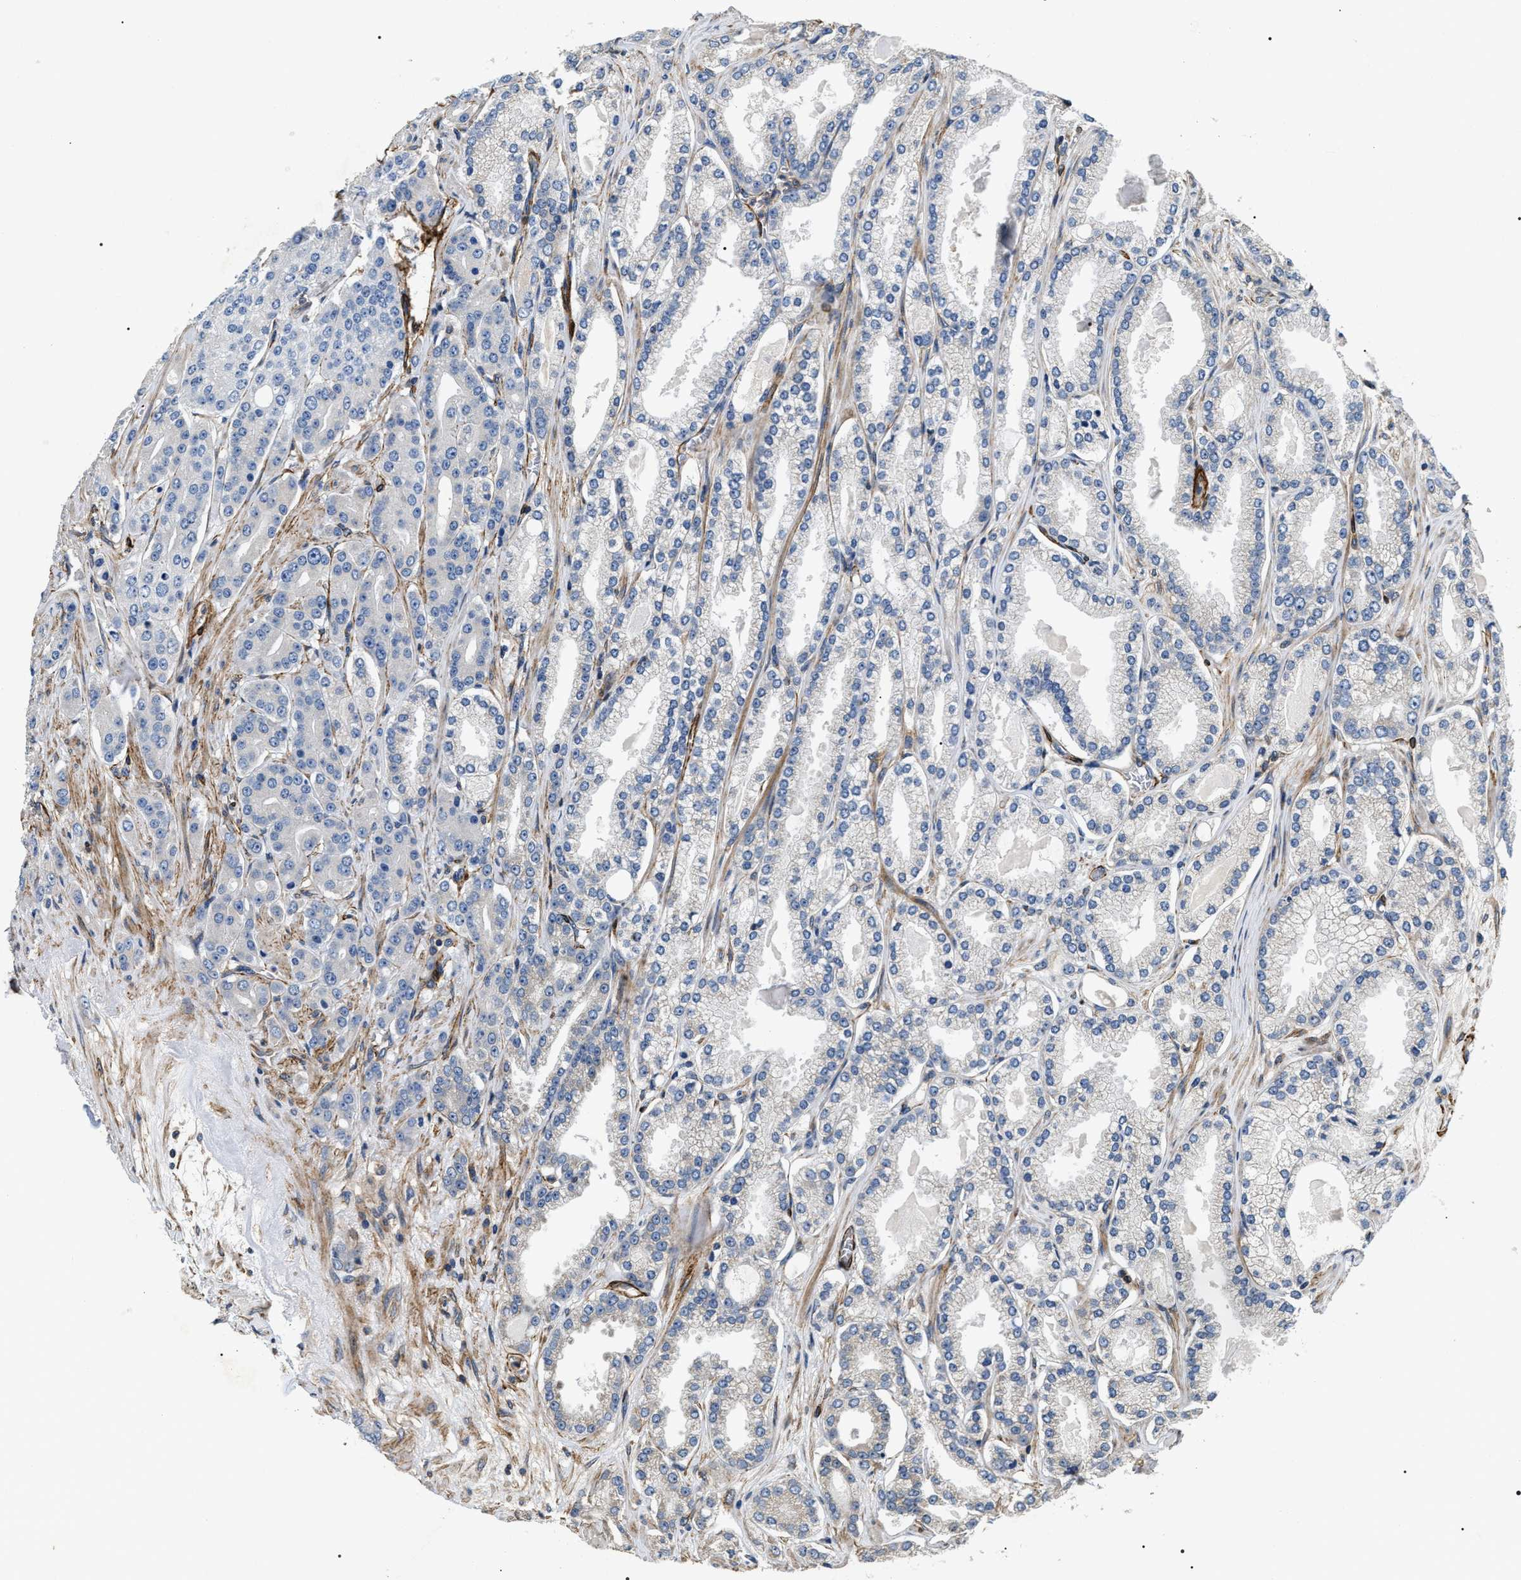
{"staining": {"intensity": "negative", "quantity": "none", "location": "none"}, "tissue": "prostate cancer", "cell_type": "Tumor cells", "image_type": "cancer", "snomed": [{"axis": "morphology", "description": "Adenocarcinoma, High grade"}, {"axis": "topography", "description": "Prostate"}], "caption": "Image shows no significant protein expression in tumor cells of high-grade adenocarcinoma (prostate).", "gene": "ZC3HAV1L", "patient": {"sex": "male", "age": 71}}